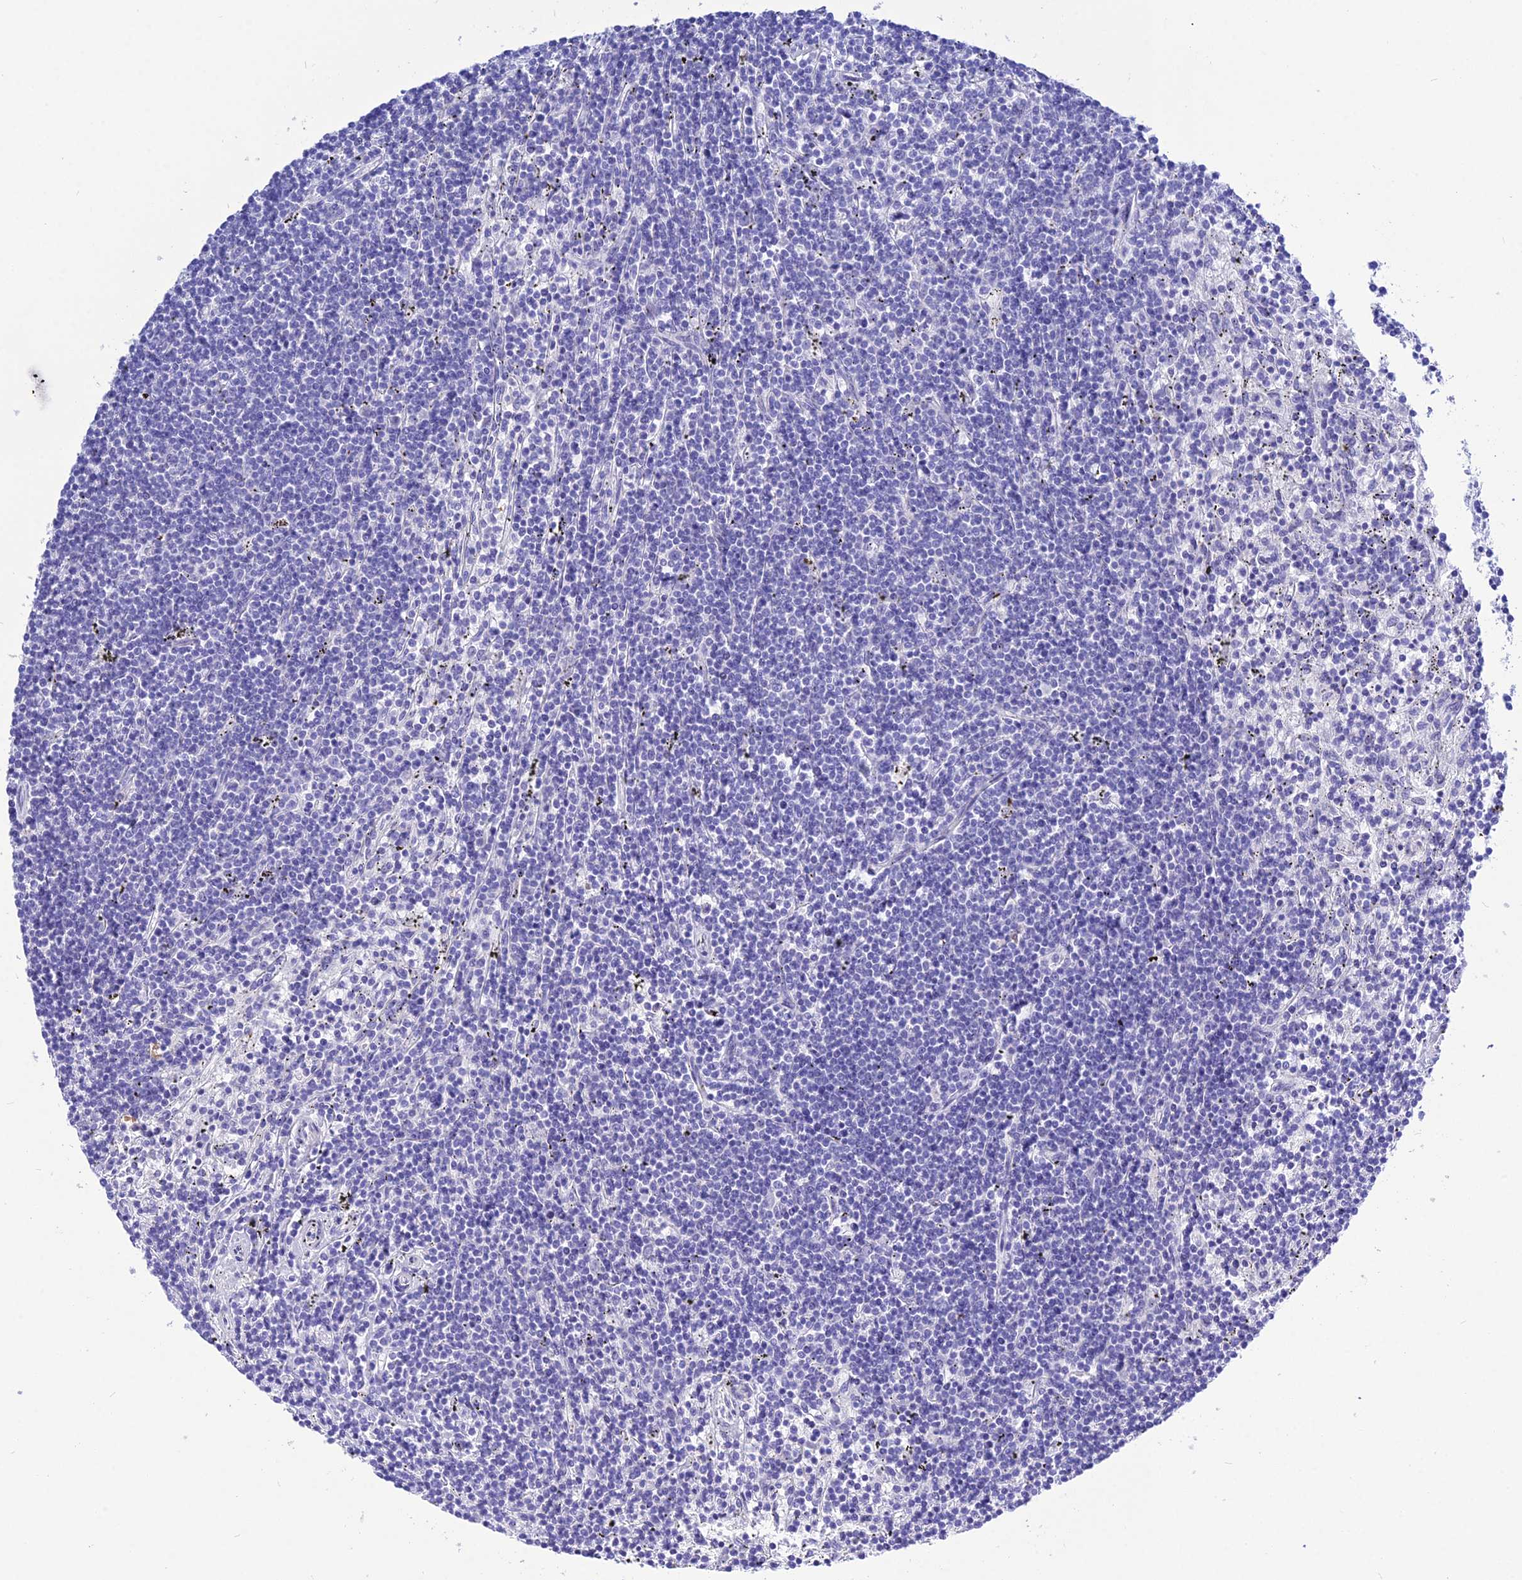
{"staining": {"intensity": "negative", "quantity": "none", "location": "none"}, "tissue": "lymphoma", "cell_type": "Tumor cells", "image_type": "cancer", "snomed": [{"axis": "morphology", "description": "Malignant lymphoma, non-Hodgkin's type, Low grade"}, {"axis": "topography", "description": "Spleen"}], "caption": "Tumor cells show no significant positivity in lymphoma.", "gene": "DEFB107A", "patient": {"sex": "male", "age": 76}}